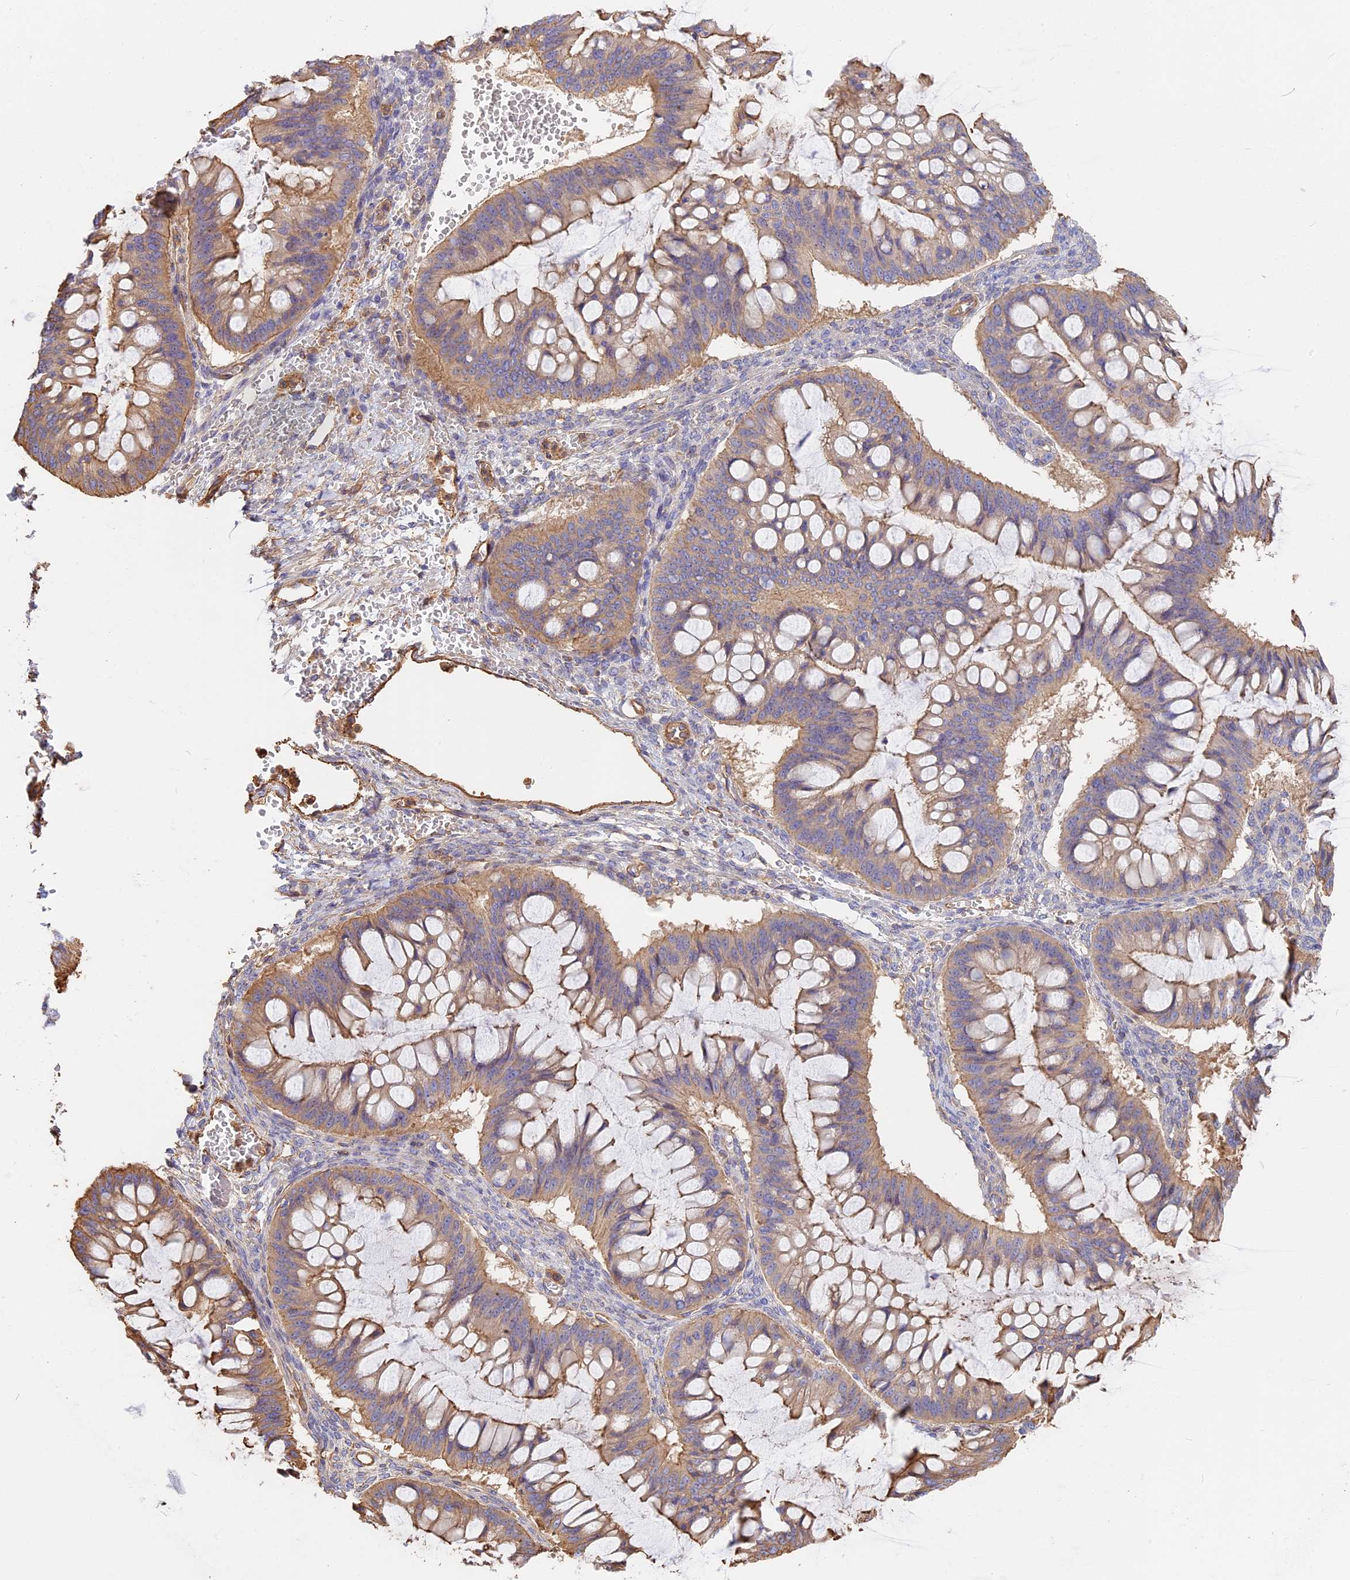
{"staining": {"intensity": "weak", "quantity": ">75%", "location": "cytoplasmic/membranous"}, "tissue": "ovarian cancer", "cell_type": "Tumor cells", "image_type": "cancer", "snomed": [{"axis": "morphology", "description": "Cystadenocarcinoma, mucinous, NOS"}, {"axis": "topography", "description": "Ovary"}], "caption": "Tumor cells exhibit low levels of weak cytoplasmic/membranous positivity in approximately >75% of cells in ovarian cancer.", "gene": "VPS18", "patient": {"sex": "female", "age": 73}}